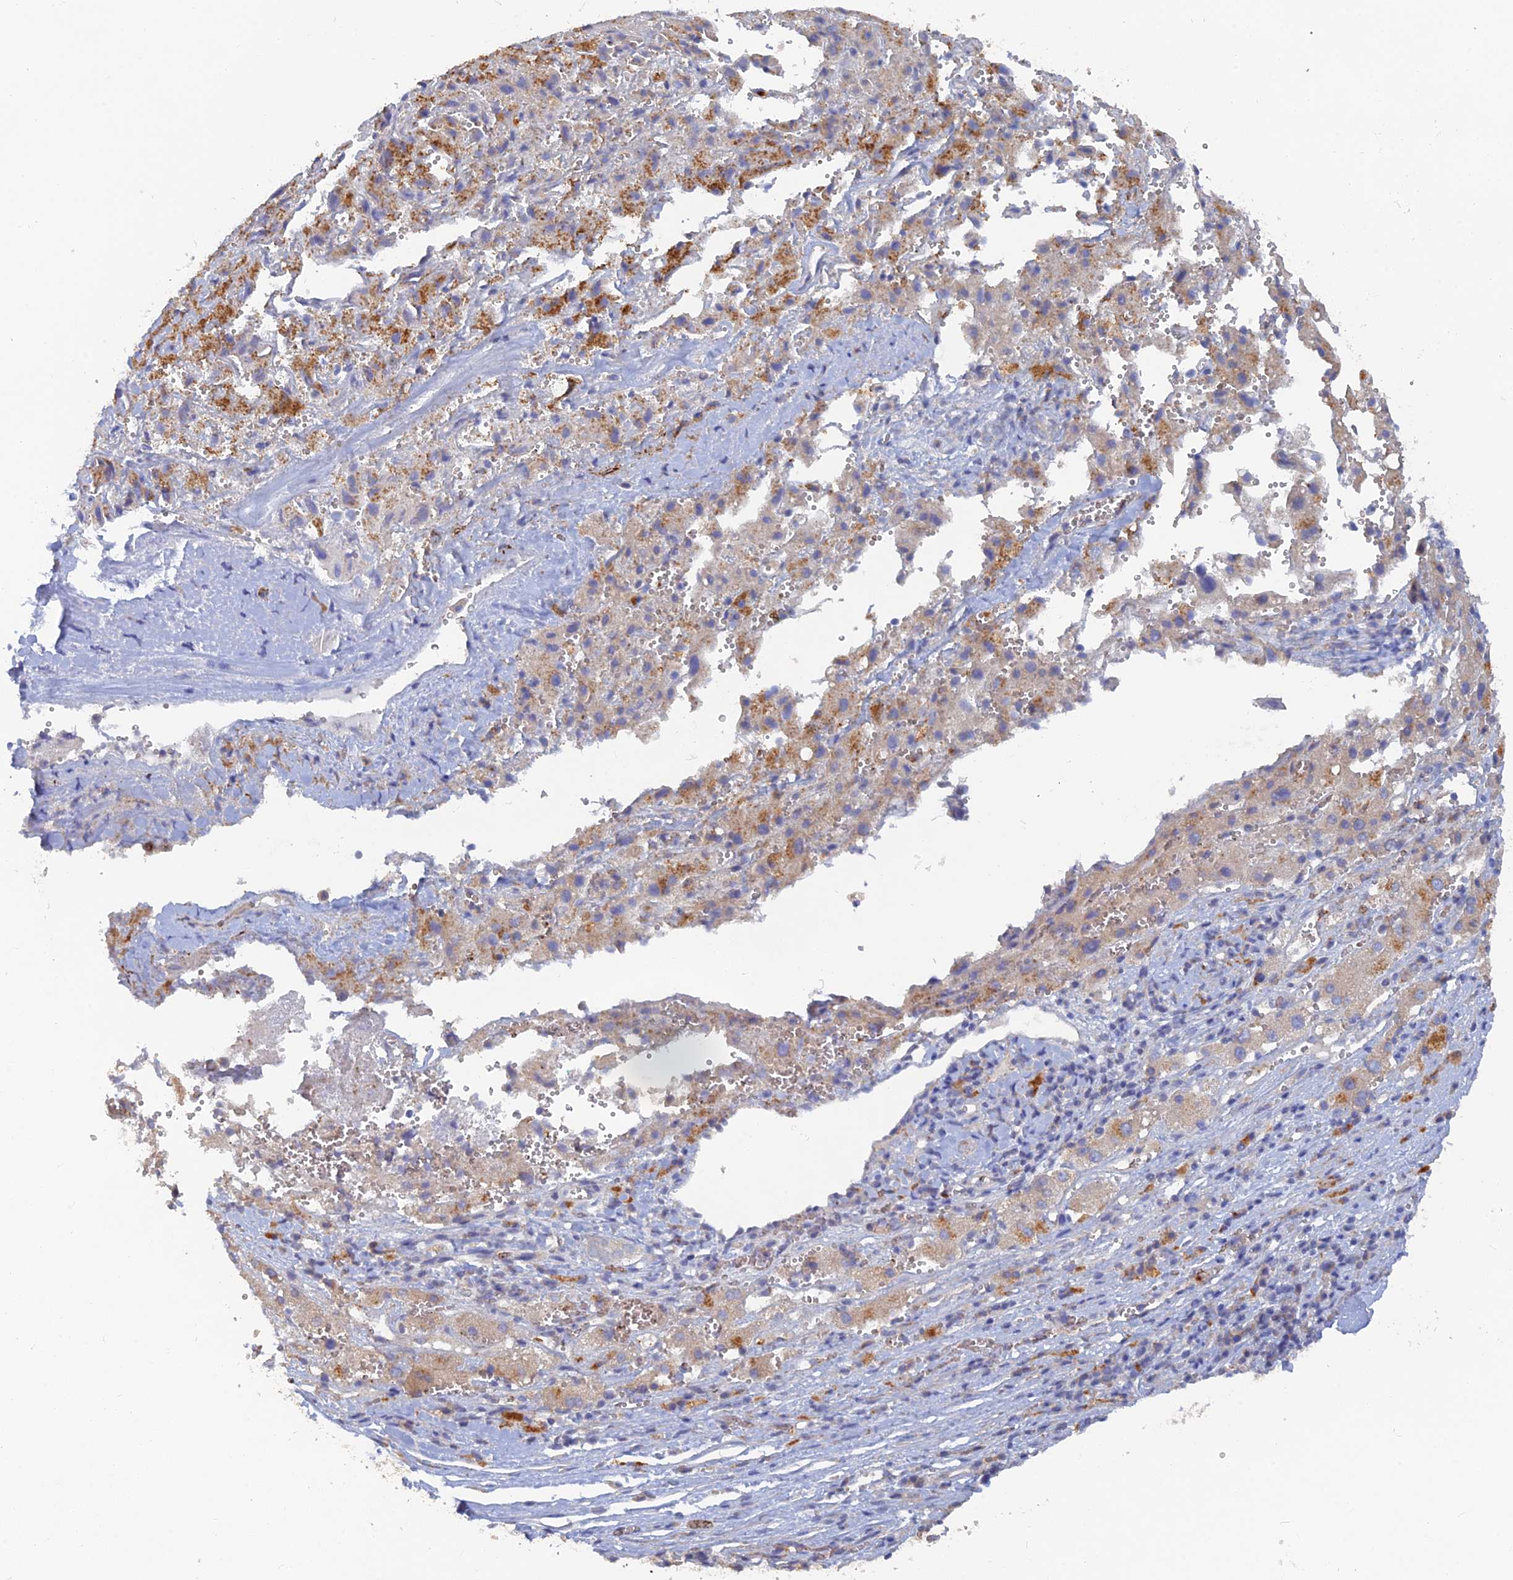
{"staining": {"intensity": "weak", "quantity": "25%-75%", "location": "cytoplasmic/membranous"}, "tissue": "liver cancer", "cell_type": "Tumor cells", "image_type": "cancer", "snomed": [{"axis": "morphology", "description": "Carcinoma, Hepatocellular, NOS"}, {"axis": "topography", "description": "Liver"}], "caption": "Immunohistochemistry histopathology image of human liver hepatocellular carcinoma stained for a protein (brown), which reveals low levels of weak cytoplasmic/membranous positivity in about 25%-75% of tumor cells.", "gene": "ARRDC1", "patient": {"sex": "female", "age": 58}}